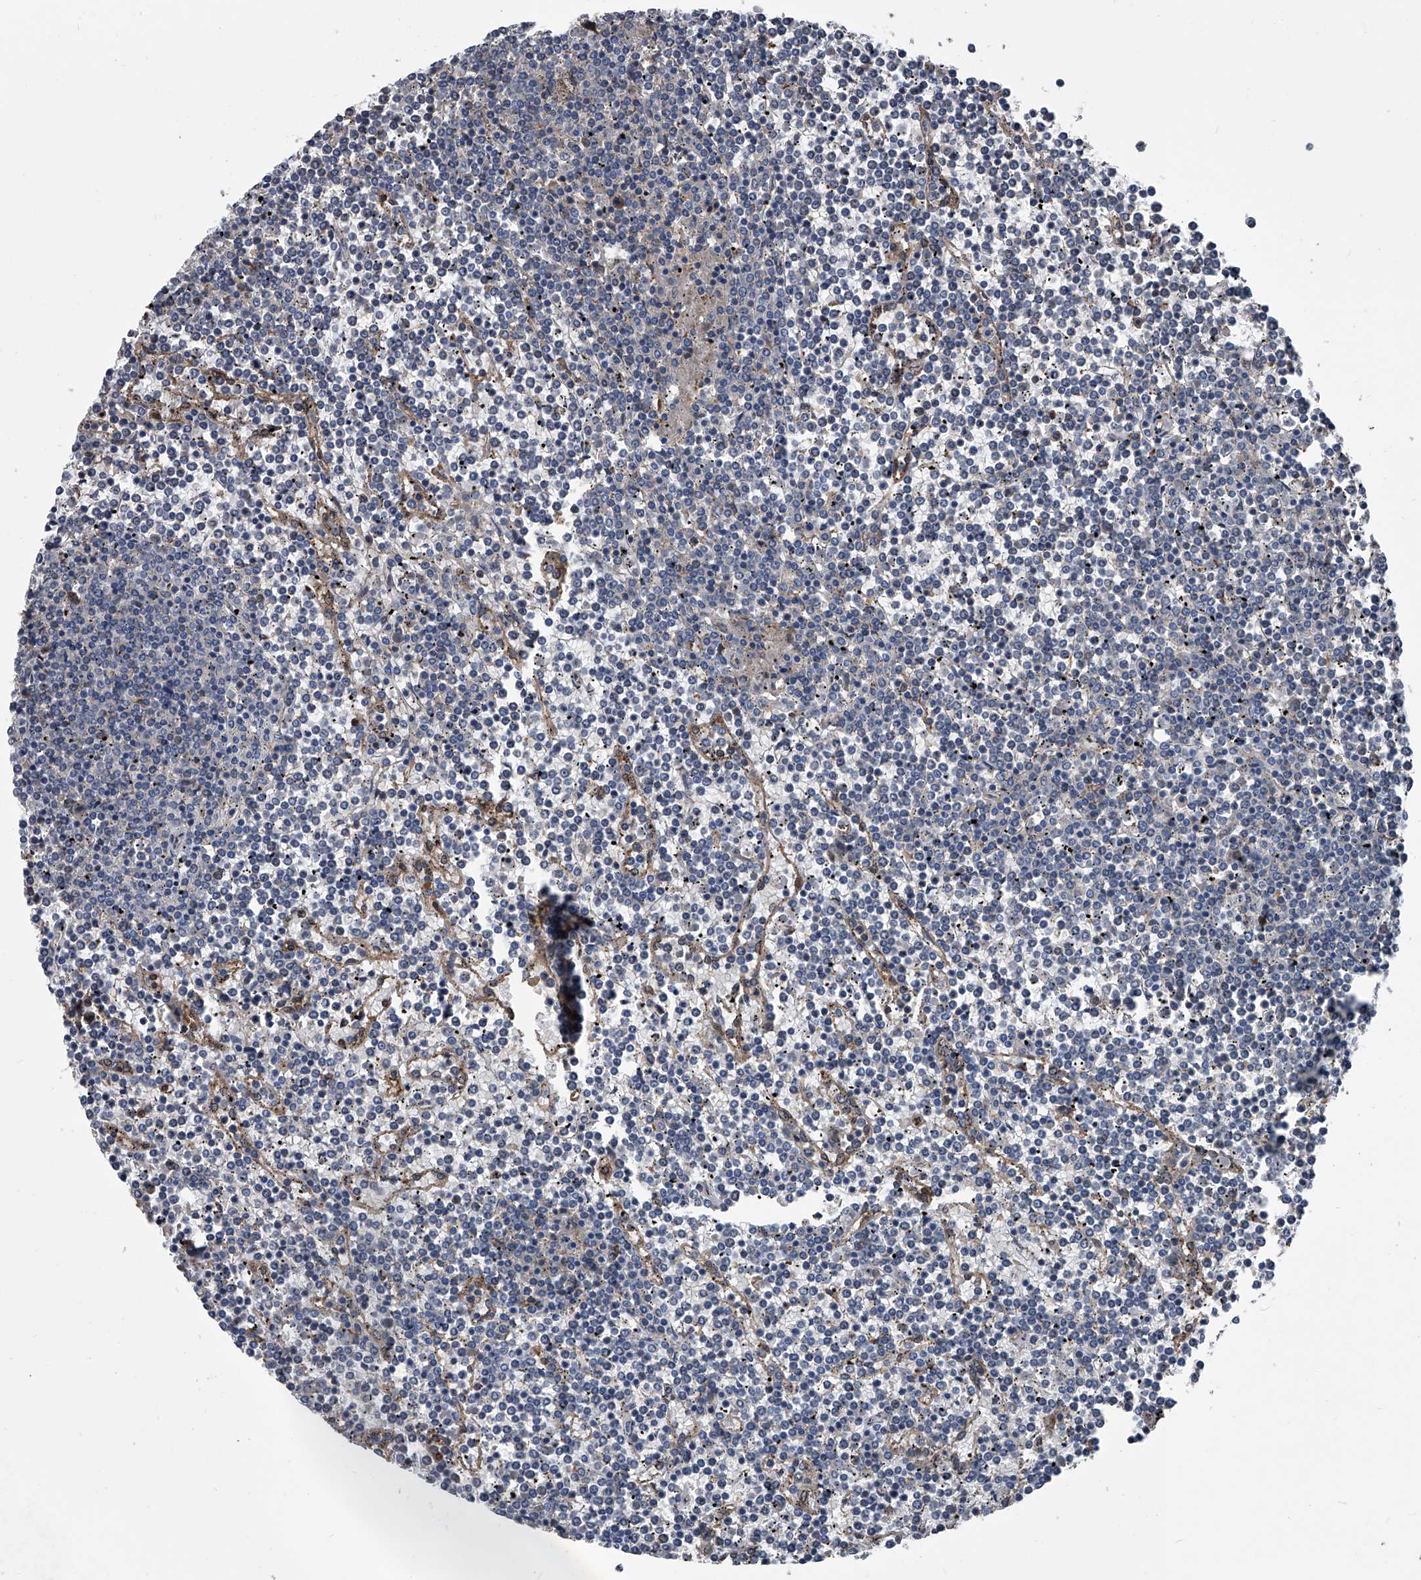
{"staining": {"intensity": "negative", "quantity": "none", "location": "none"}, "tissue": "lymphoma", "cell_type": "Tumor cells", "image_type": "cancer", "snomed": [{"axis": "morphology", "description": "Malignant lymphoma, non-Hodgkin's type, Low grade"}, {"axis": "topography", "description": "Spleen"}], "caption": "A photomicrograph of human low-grade malignant lymphoma, non-Hodgkin's type is negative for staining in tumor cells.", "gene": "KIF13A", "patient": {"sex": "female", "age": 19}}